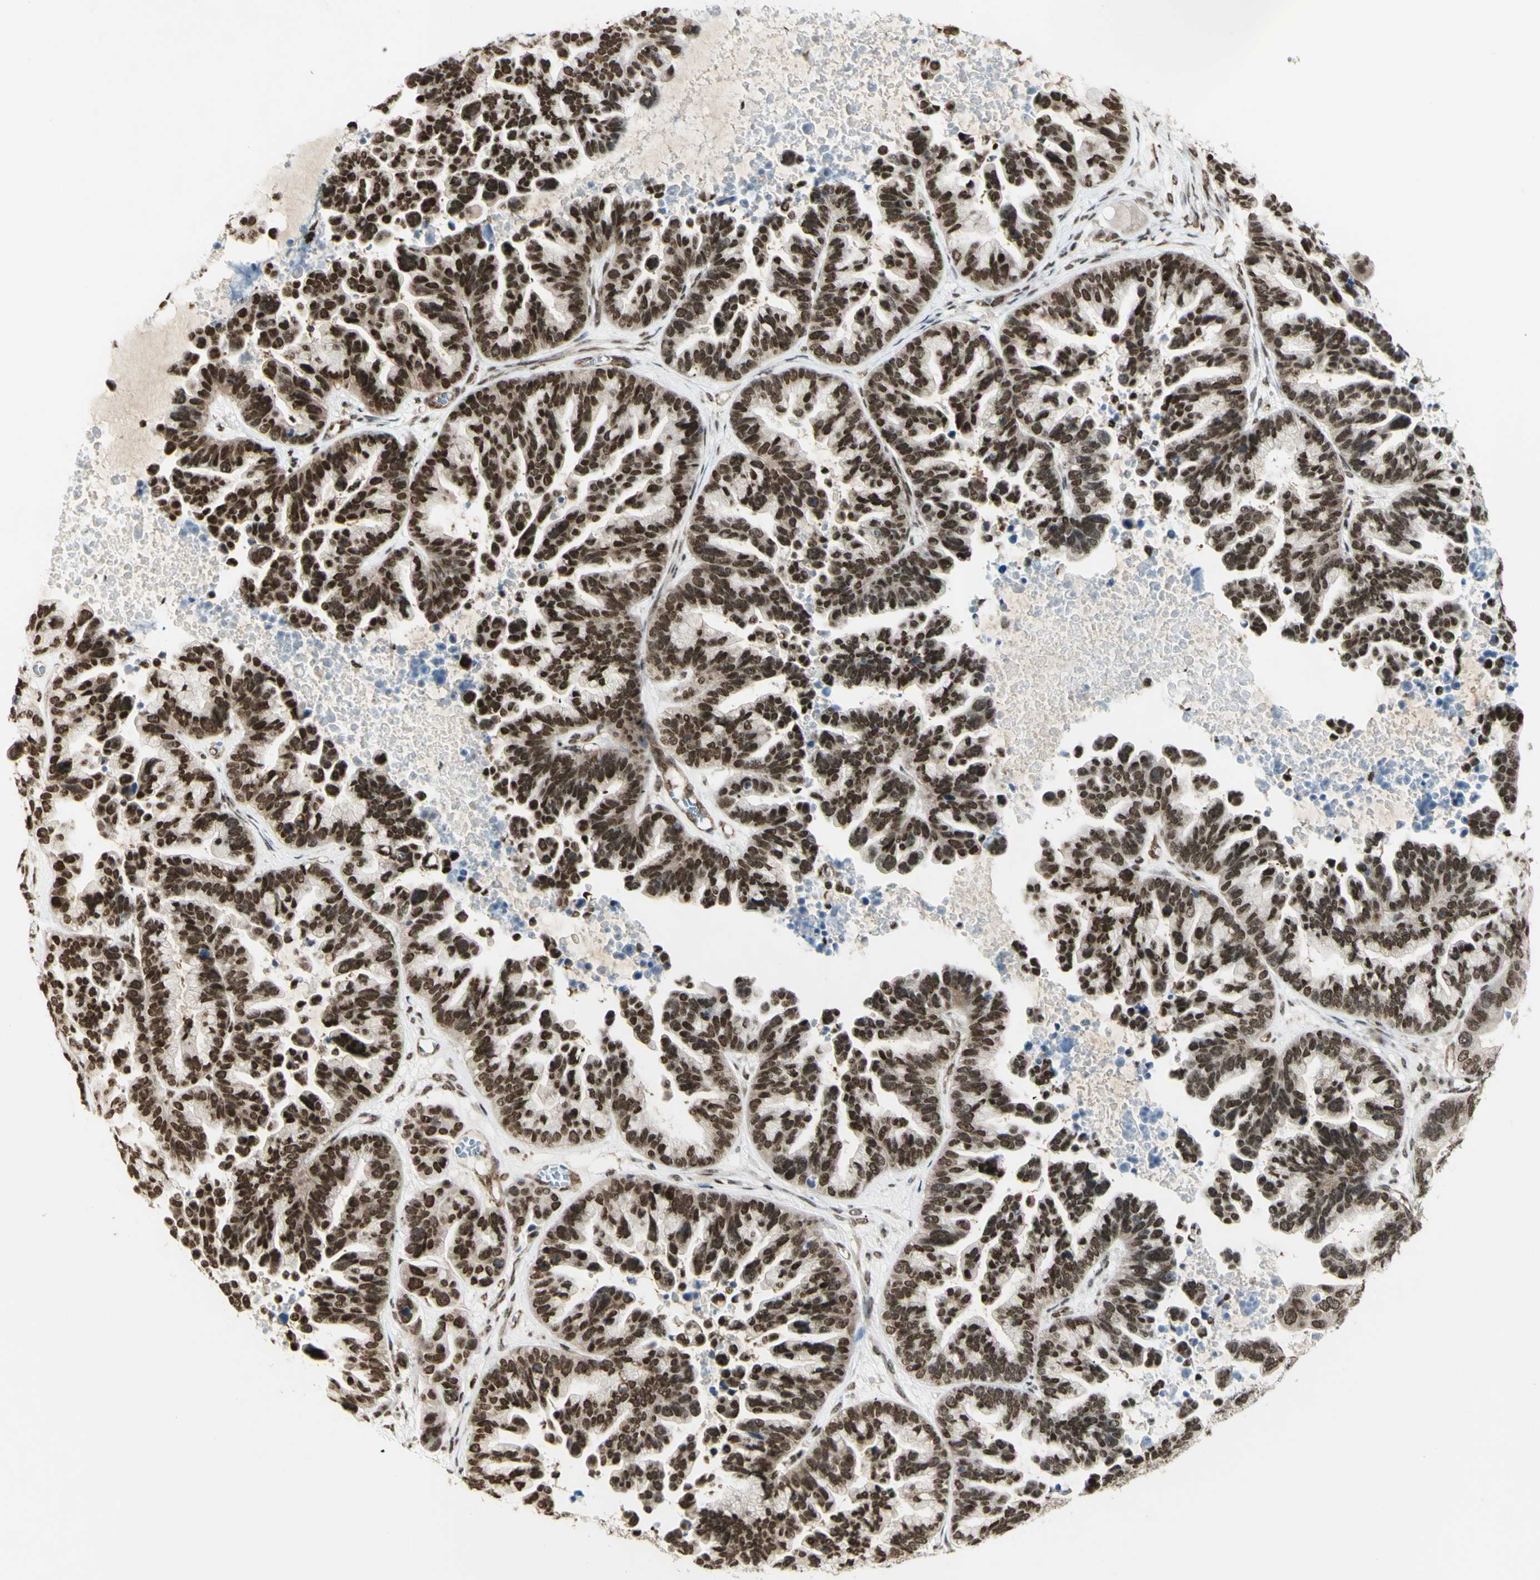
{"staining": {"intensity": "strong", "quantity": ">75%", "location": "nuclear"}, "tissue": "ovarian cancer", "cell_type": "Tumor cells", "image_type": "cancer", "snomed": [{"axis": "morphology", "description": "Cystadenocarcinoma, serous, NOS"}, {"axis": "topography", "description": "Ovary"}], "caption": "The immunohistochemical stain labels strong nuclear staining in tumor cells of ovarian cancer (serous cystadenocarcinoma) tissue.", "gene": "ZMYM6", "patient": {"sex": "female", "age": 56}}